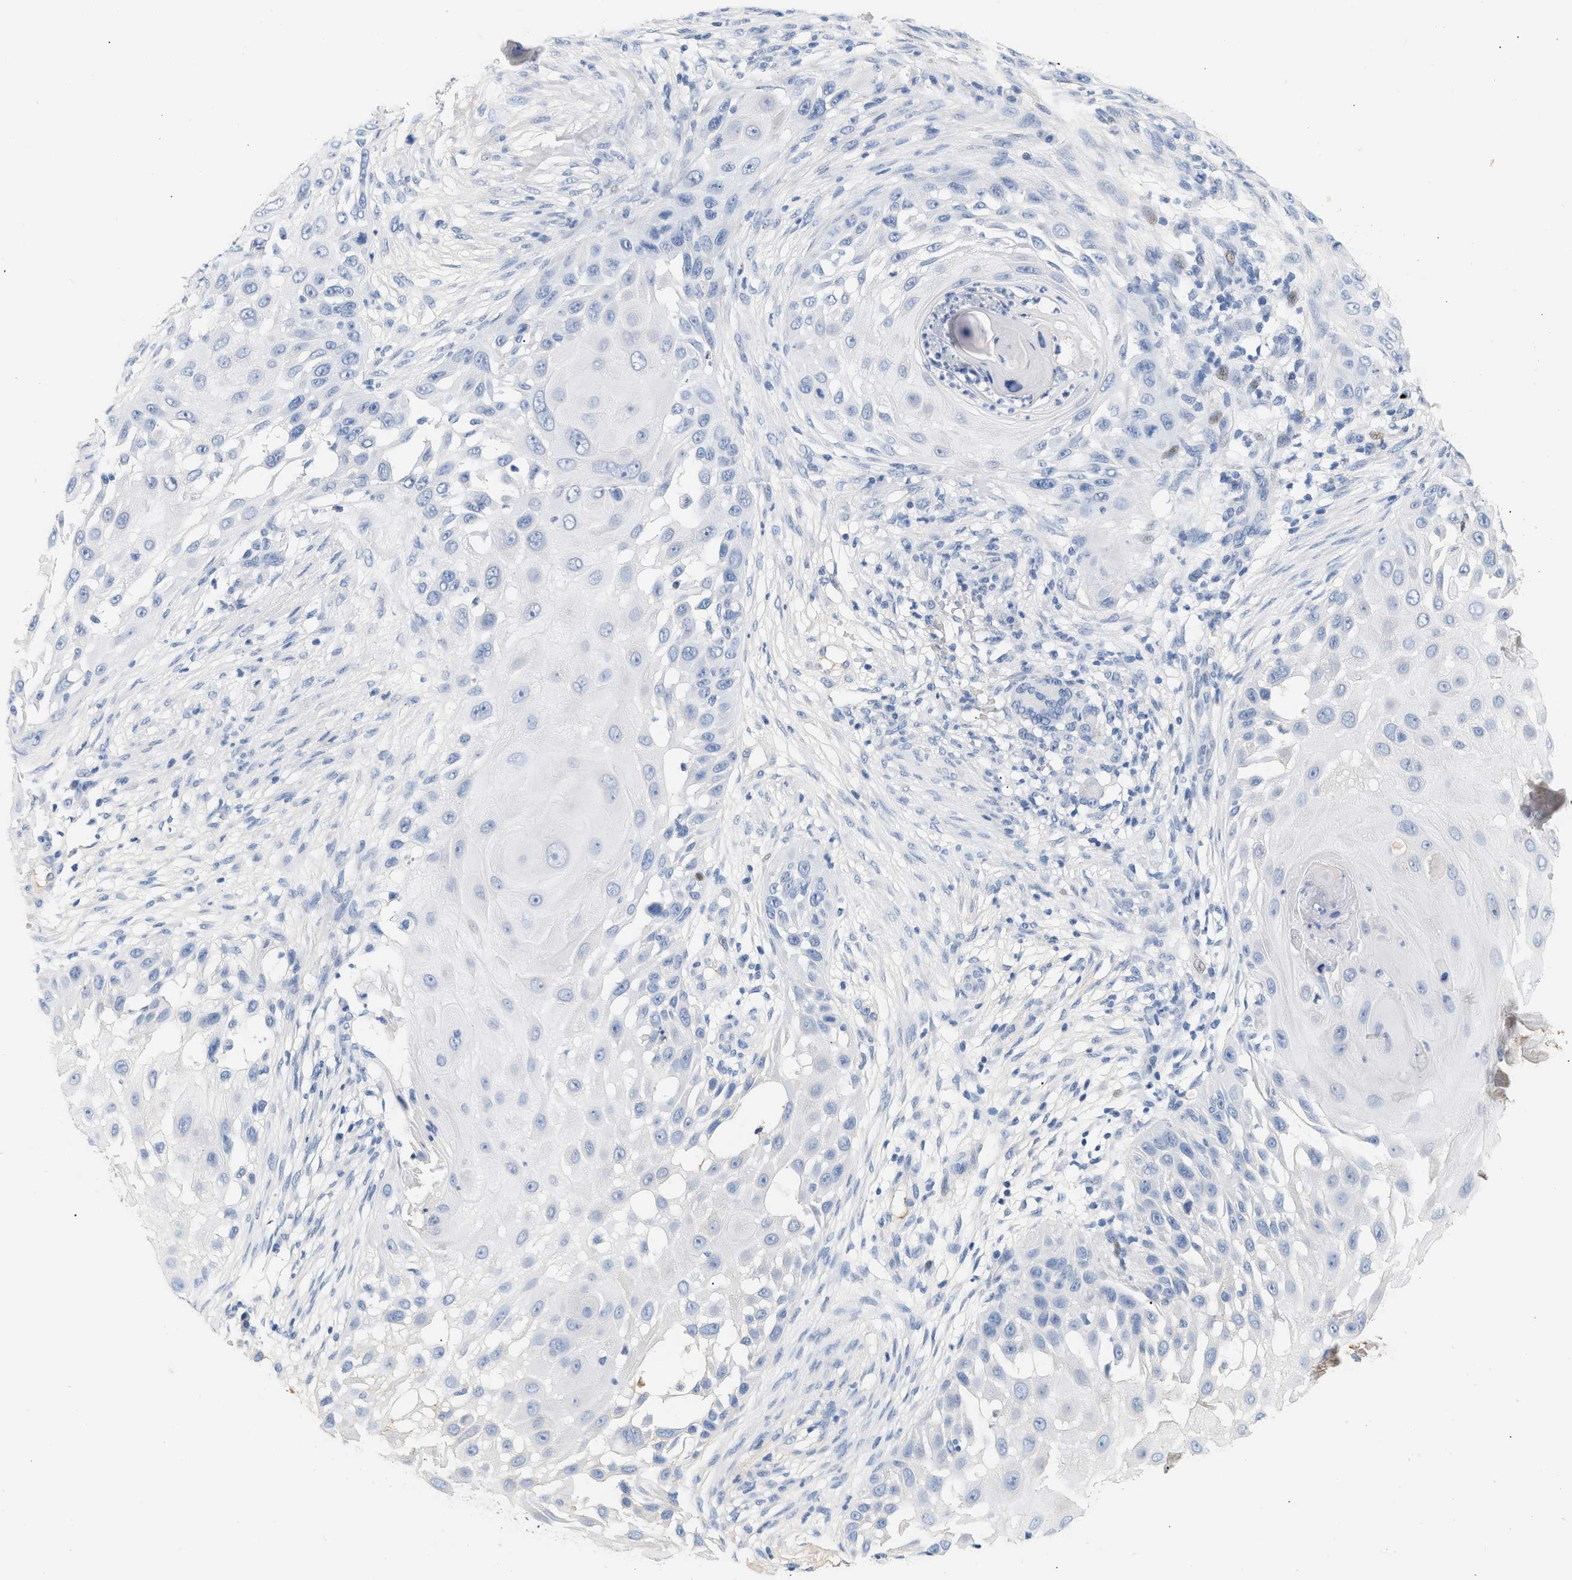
{"staining": {"intensity": "negative", "quantity": "none", "location": "none"}, "tissue": "skin cancer", "cell_type": "Tumor cells", "image_type": "cancer", "snomed": [{"axis": "morphology", "description": "Squamous cell carcinoma, NOS"}, {"axis": "topography", "description": "Skin"}], "caption": "DAB (3,3'-diaminobenzidine) immunohistochemical staining of skin squamous cell carcinoma shows no significant expression in tumor cells.", "gene": "CFH", "patient": {"sex": "female", "age": 44}}